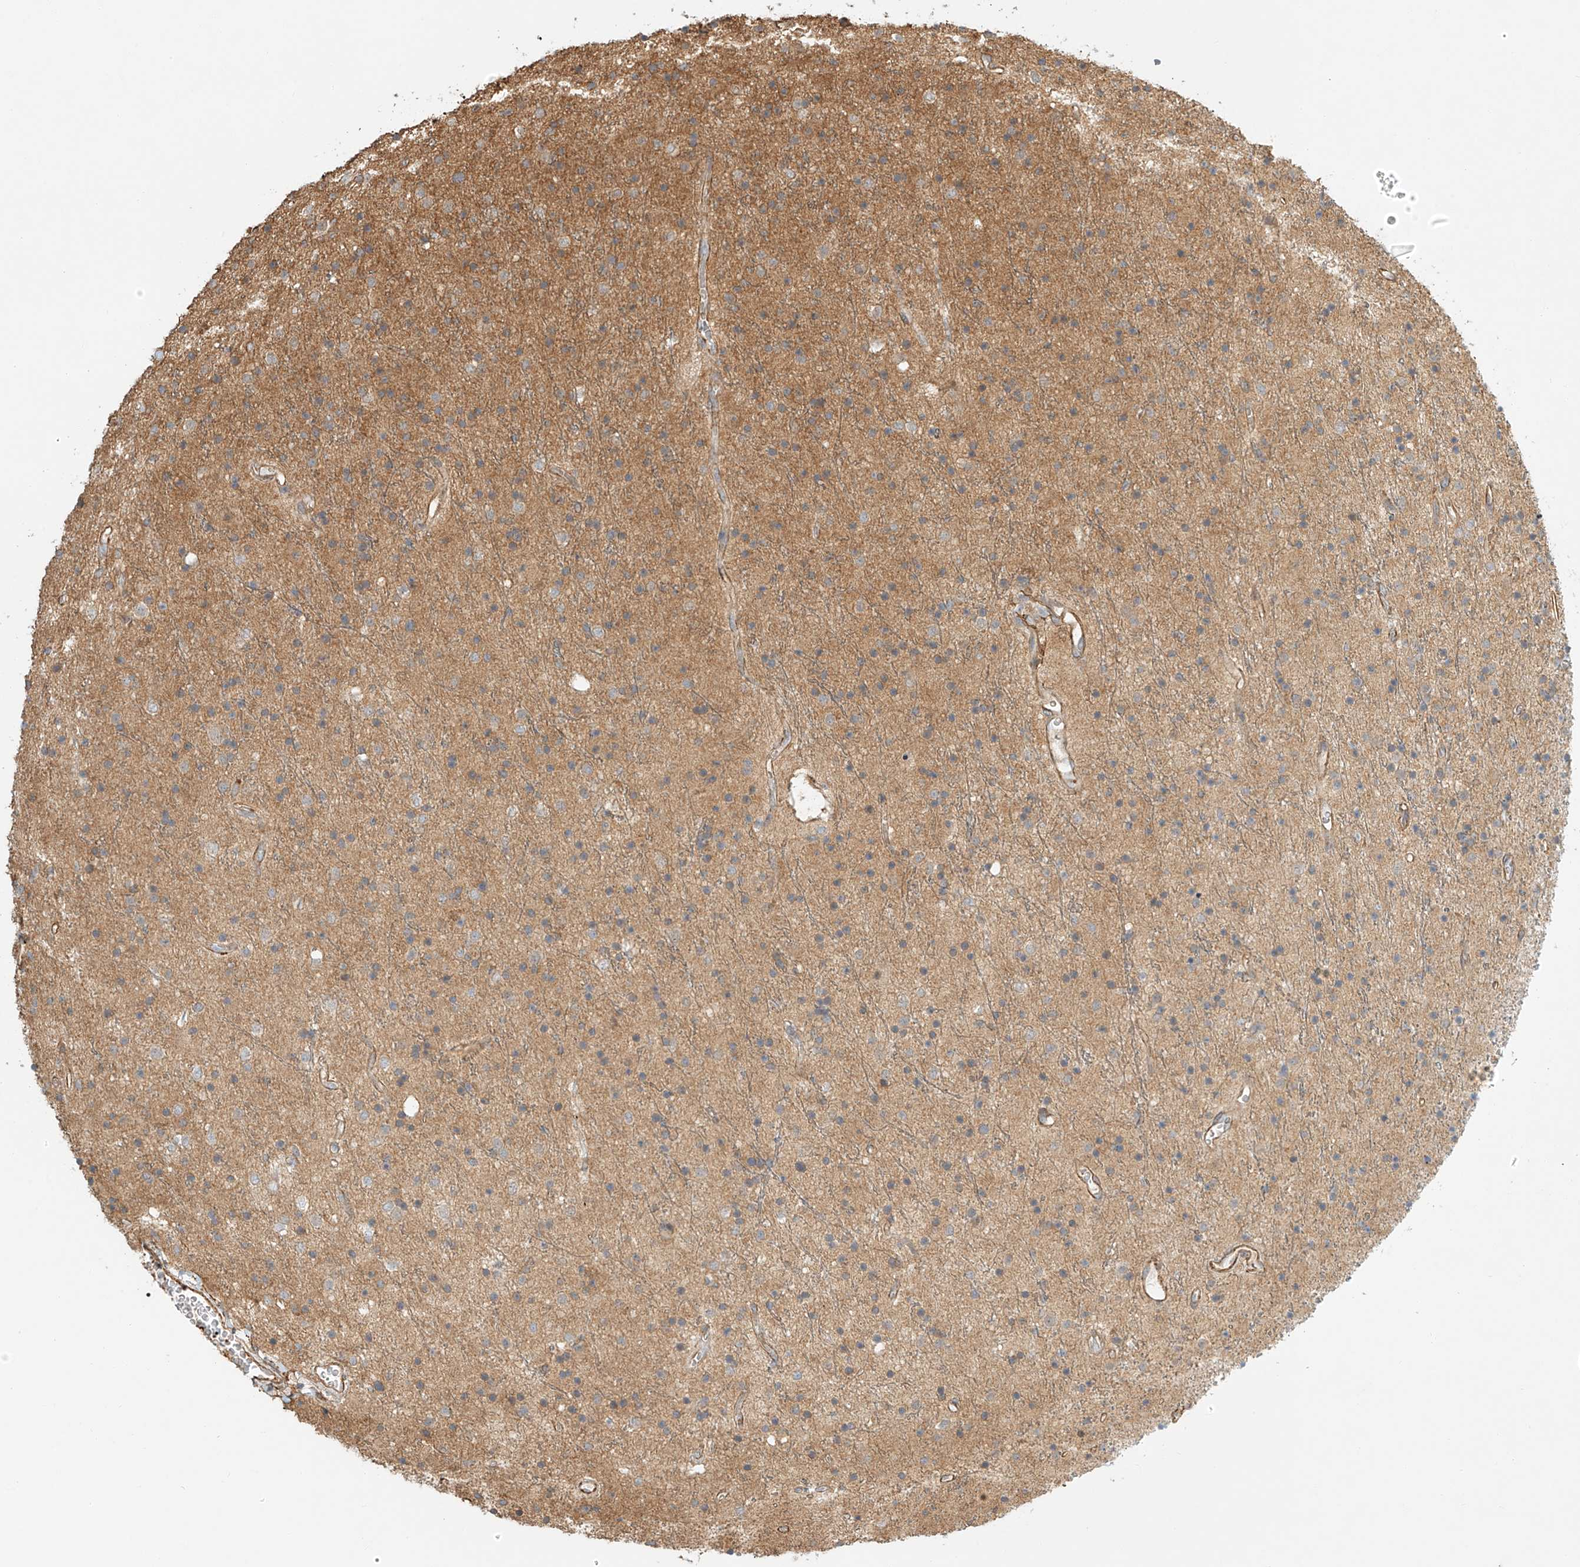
{"staining": {"intensity": "weak", "quantity": ">75%", "location": "cytoplasmic/membranous"}, "tissue": "glioma", "cell_type": "Tumor cells", "image_type": "cancer", "snomed": [{"axis": "morphology", "description": "Glioma, malignant, High grade"}, {"axis": "topography", "description": "Brain"}], "caption": "Immunohistochemistry (IHC) staining of malignant high-grade glioma, which shows low levels of weak cytoplasmic/membranous staining in approximately >75% of tumor cells indicating weak cytoplasmic/membranous protein expression. The staining was performed using DAB (3,3'-diaminobenzidine) (brown) for protein detection and nuclei were counterstained in hematoxylin (blue).", "gene": "CSMD3", "patient": {"sex": "male", "age": 34}}